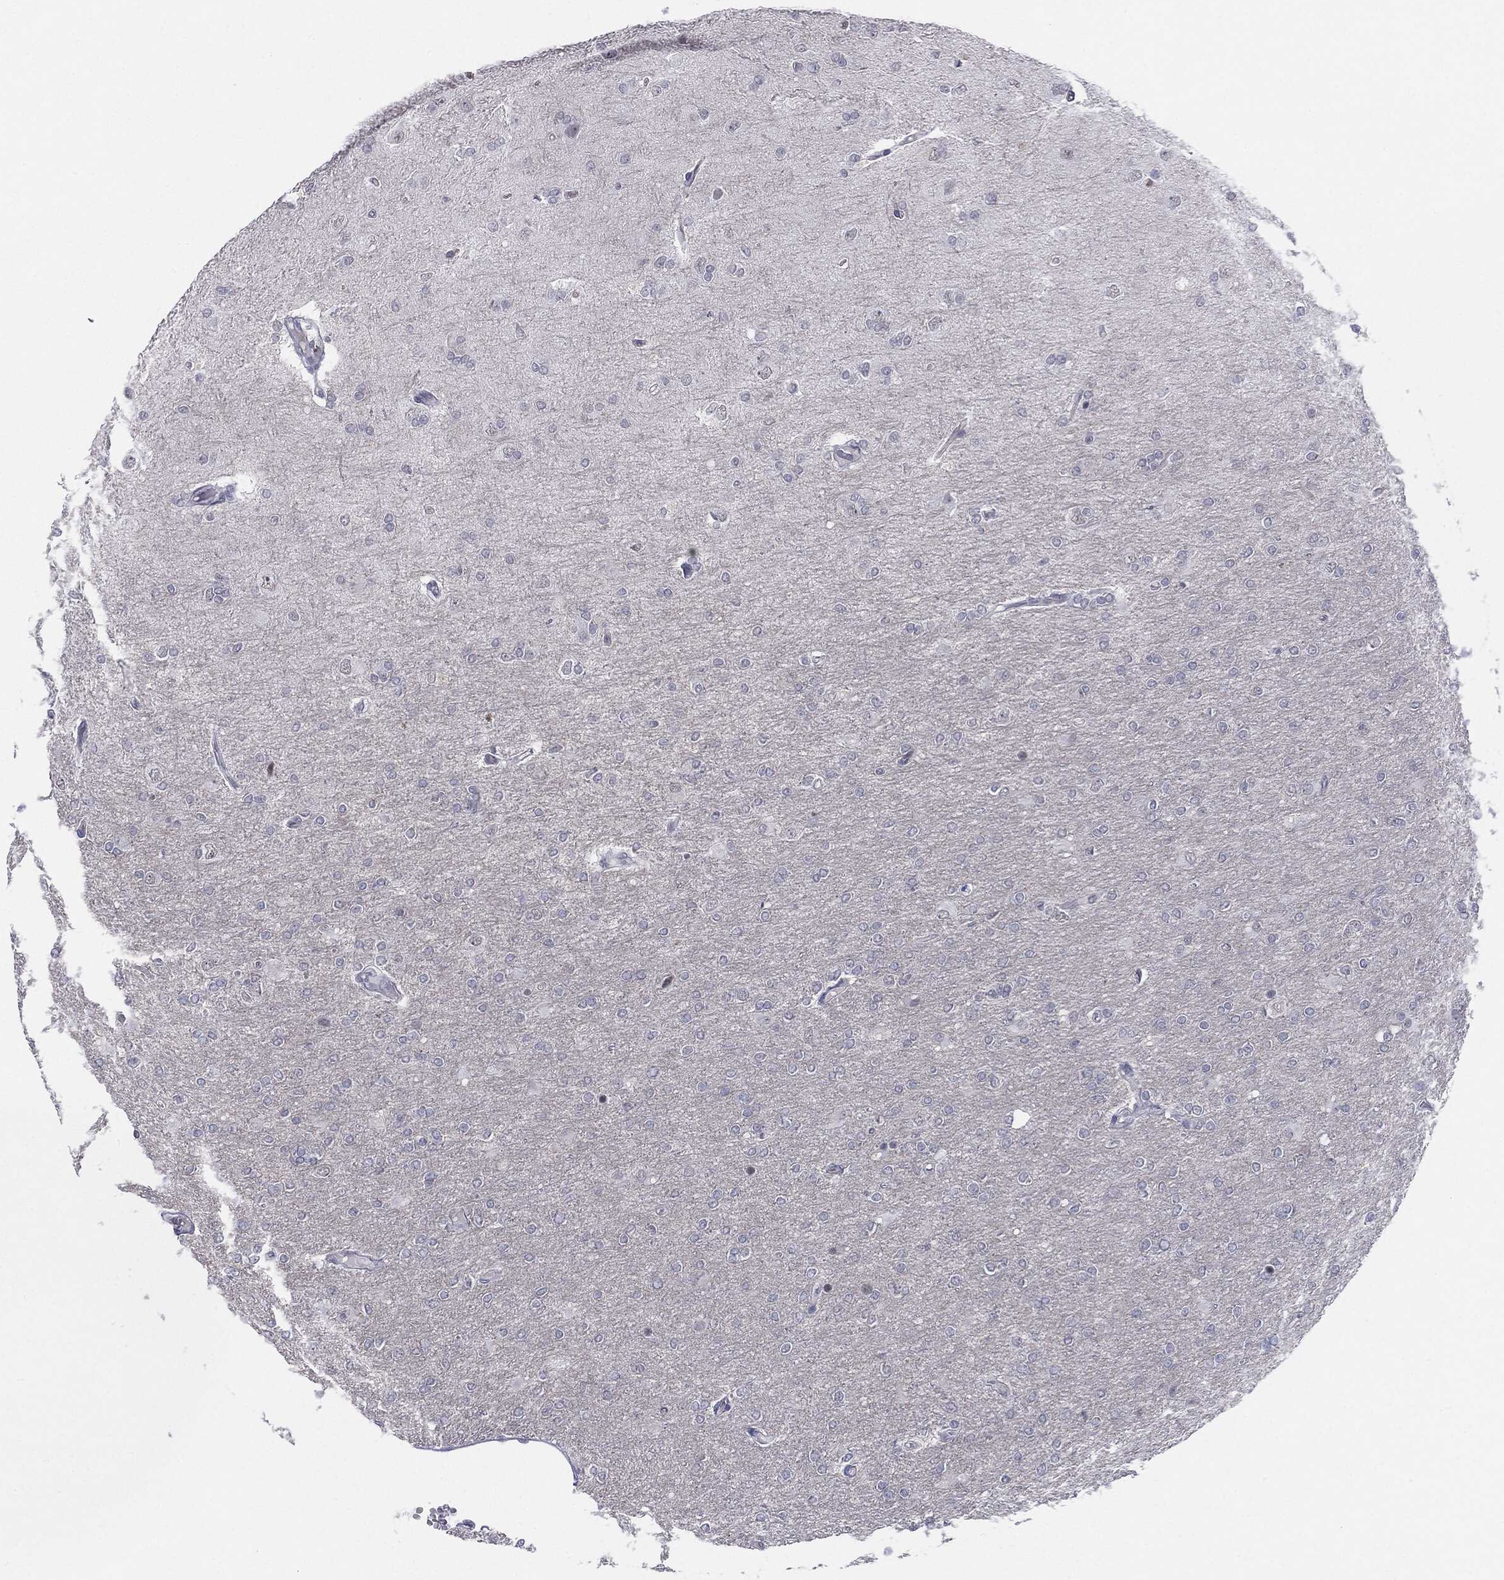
{"staining": {"intensity": "negative", "quantity": "none", "location": "none"}, "tissue": "glioma", "cell_type": "Tumor cells", "image_type": "cancer", "snomed": [{"axis": "morphology", "description": "Glioma, malignant, High grade"}, {"axis": "topography", "description": "Cerebral cortex"}], "caption": "Tumor cells show no significant protein positivity in high-grade glioma (malignant). (DAB immunohistochemistry visualized using brightfield microscopy, high magnification).", "gene": "SLC5A5", "patient": {"sex": "male", "age": 70}}